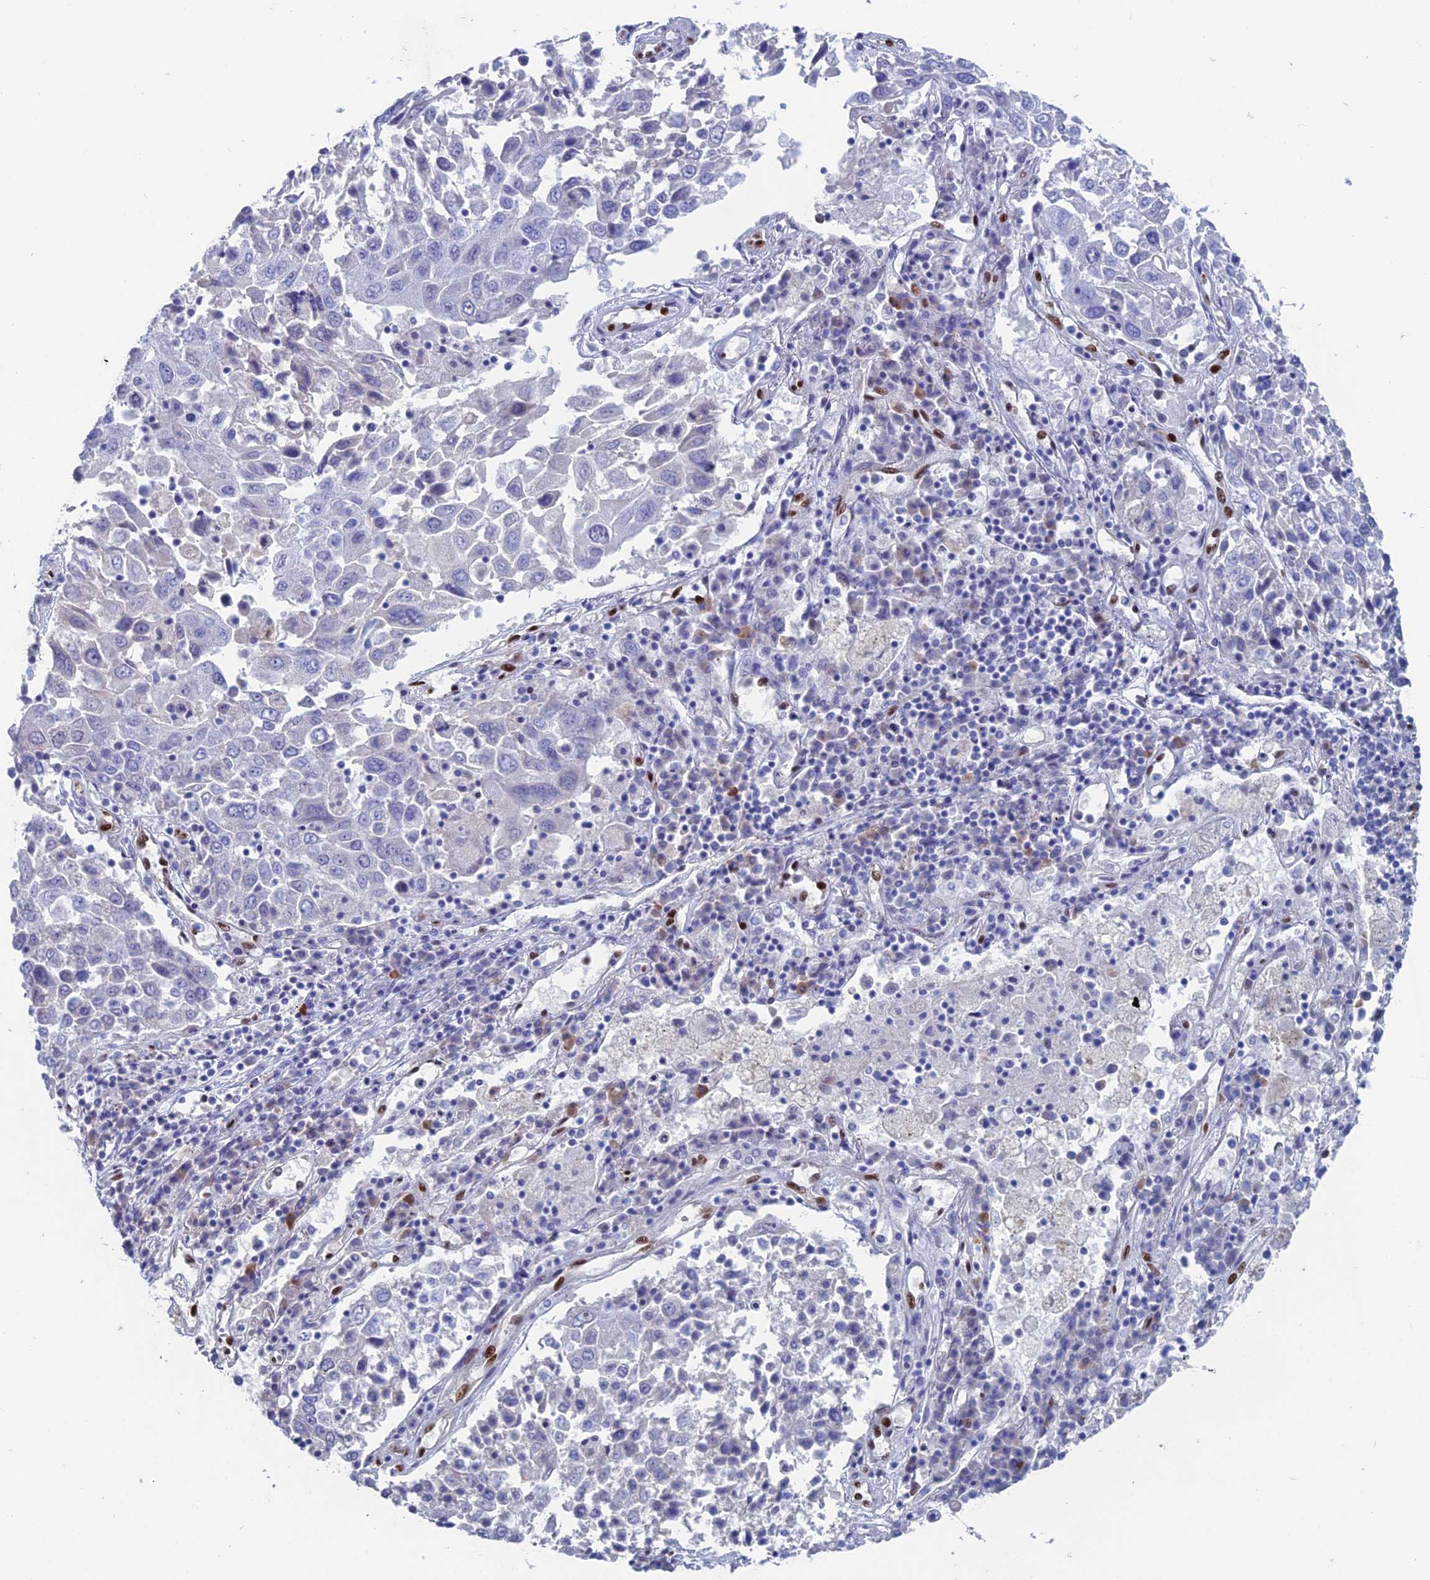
{"staining": {"intensity": "negative", "quantity": "none", "location": "none"}, "tissue": "lung cancer", "cell_type": "Tumor cells", "image_type": "cancer", "snomed": [{"axis": "morphology", "description": "Squamous cell carcinoma, NOS"}, {"axis": "topography", "description": "Lung"}], "caption": "The micrograph demonstrates no staining of tumor cells in squamous cell carcinoma (lung). (DAB (3,3'-diaminobenzidine) immunohistochemistry (IHC) with hematoxylin counter stain).", "gene": "NOL4L", "patient": {"sex": "male", "age": 65}}